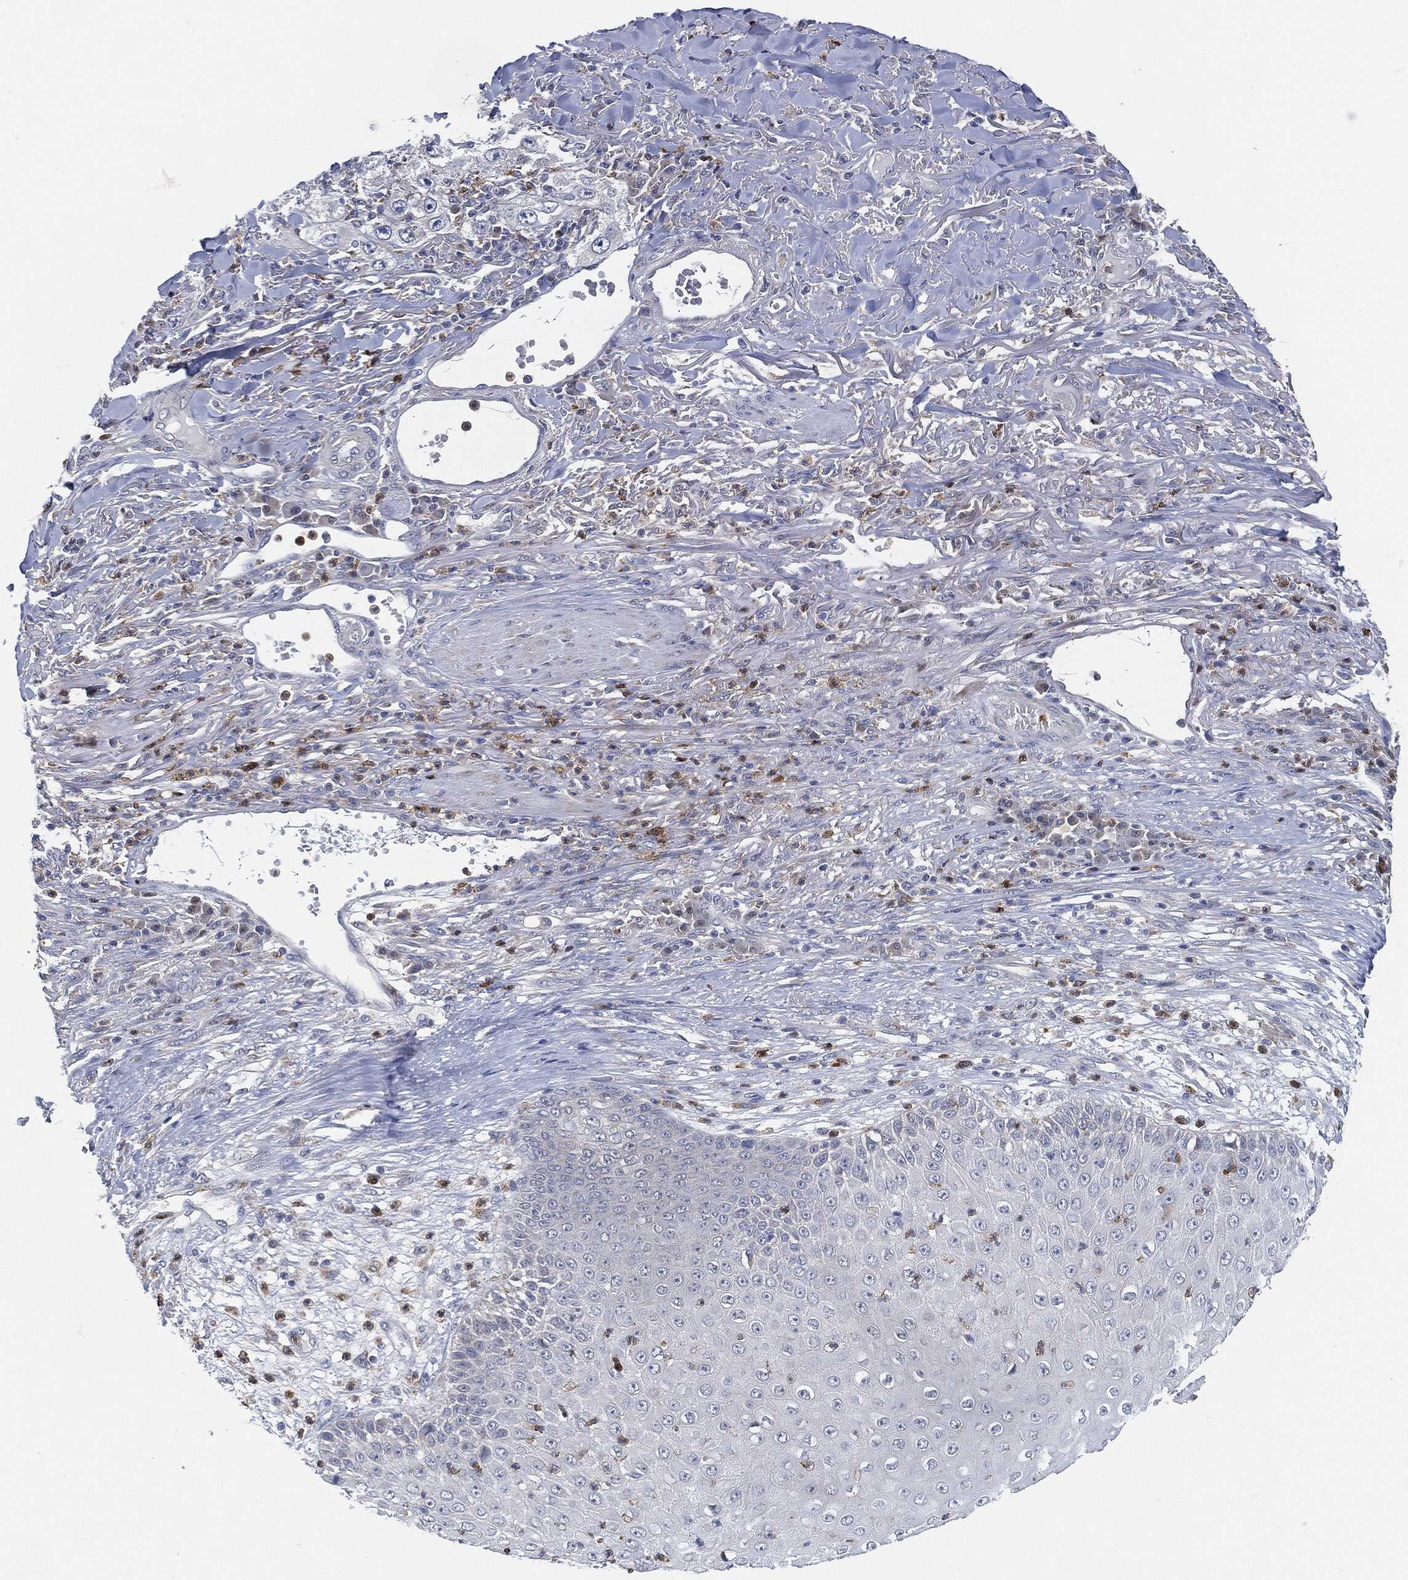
{"staining": {"intensity": "negative", "quantity": "none", "location": "none"}, "tissue": "skin cancer", "cell_type": "Tumor cells", "image_type": "cancer", "snomed": [{"axis": "morphology", "description": "Squamous cell carcinoma, NOS"}, {"axis": "topography", "description": "Skin"}], "caption": "This is an immunohistochemistry histopathology image of squamous cell carcinoma (skin). There is no staining in tumor cells.", "gene": "VSIG4", "patient": {"sex": "male", "age": 82}}